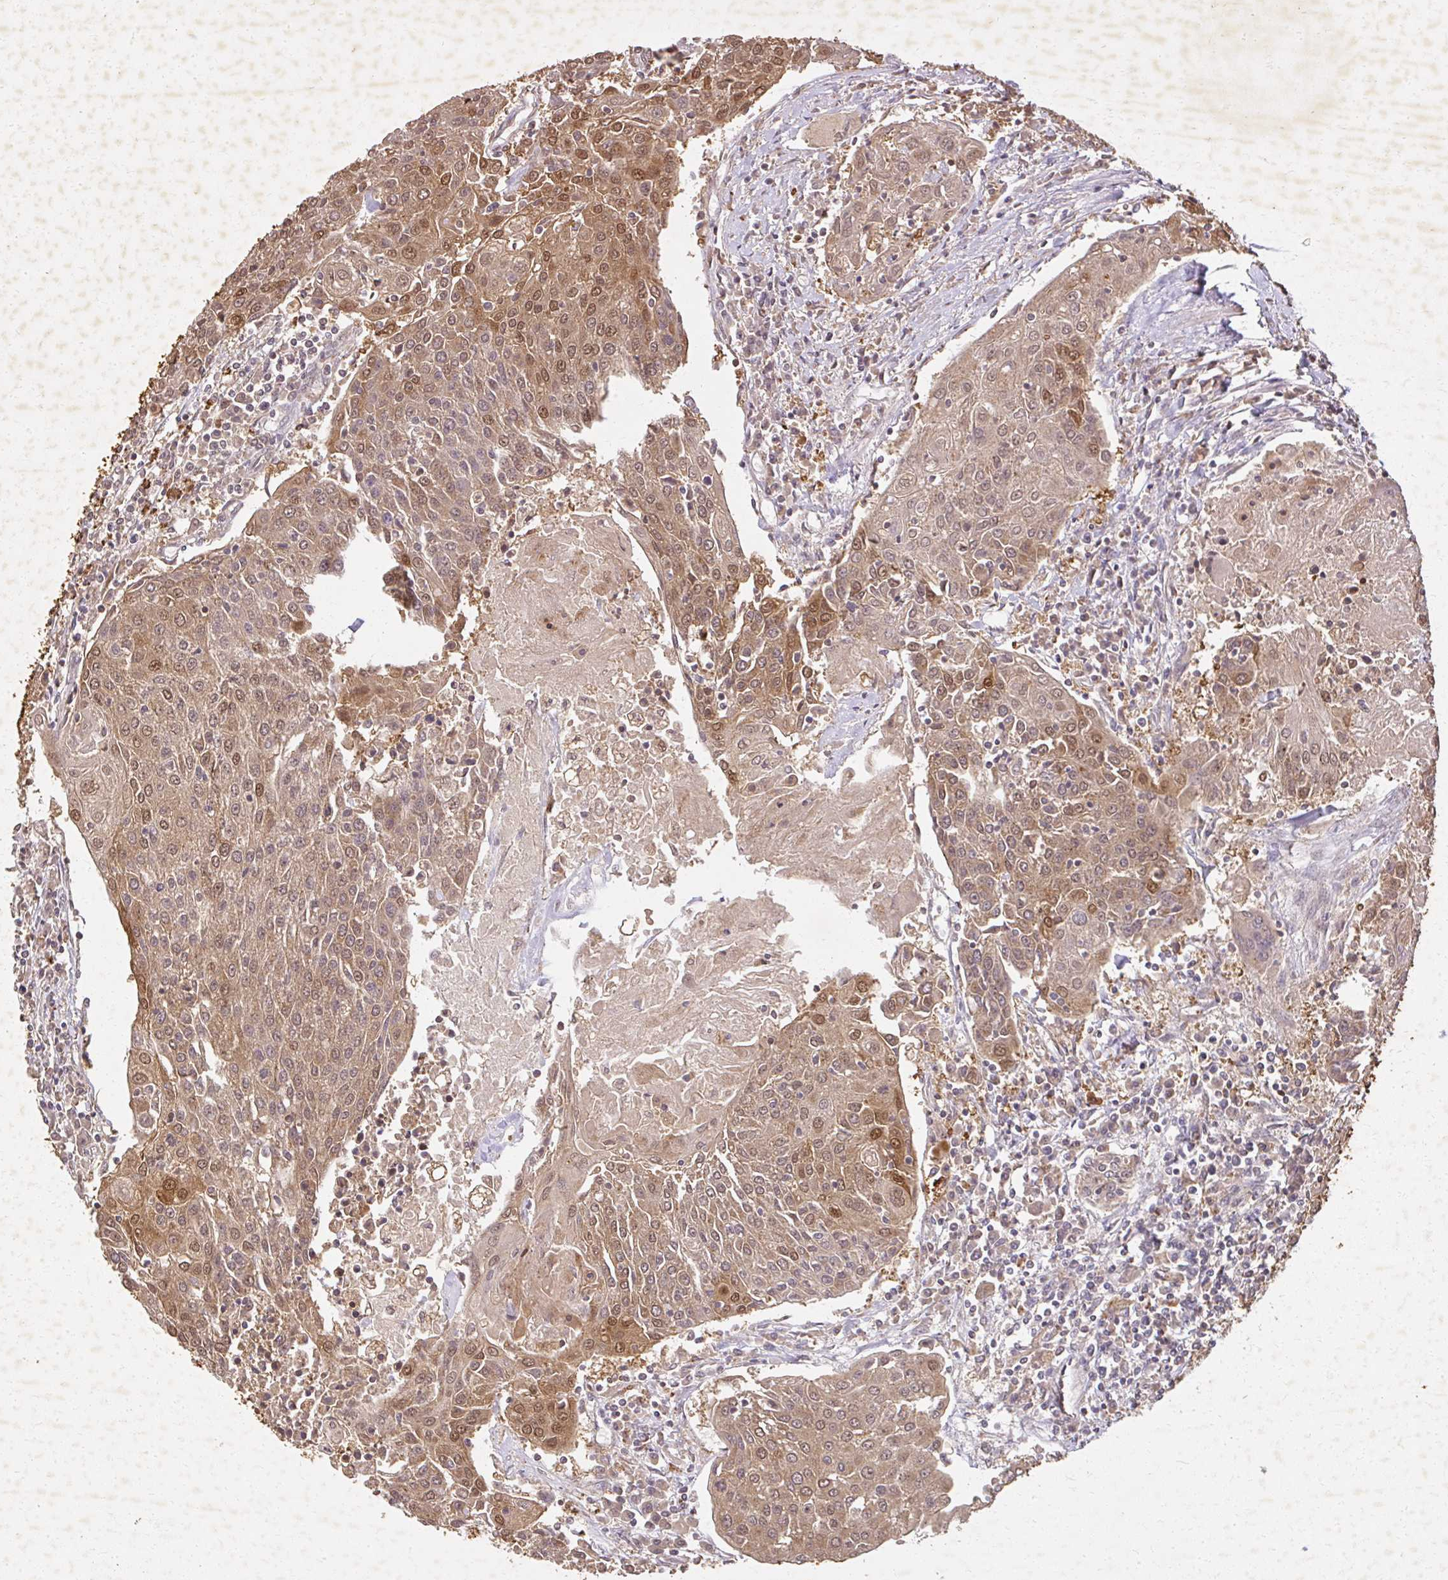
{"staining": {"intensity": "moderate", "quantity": ">75%", "location": "cytoplasmic/membranous,nuclear"}, "tissue": "urothelial cancer", "cell_type": "Tumor cells", "image_type": "cancer", "snomed": [{"axis": "morphology", "description": "Urothelial carcinoma, High grade"}, {"axis": "topography", "description": "Urinary bladder"}], "caption": "This is an image of IHC staining of urothelial carcinoma (high-grade), which shows moderate expression in the cytoplasmic/membranous and nuclear of tumor cells.", "gene": "LARS2", "patient": {"sex": "female", "age": 85}}